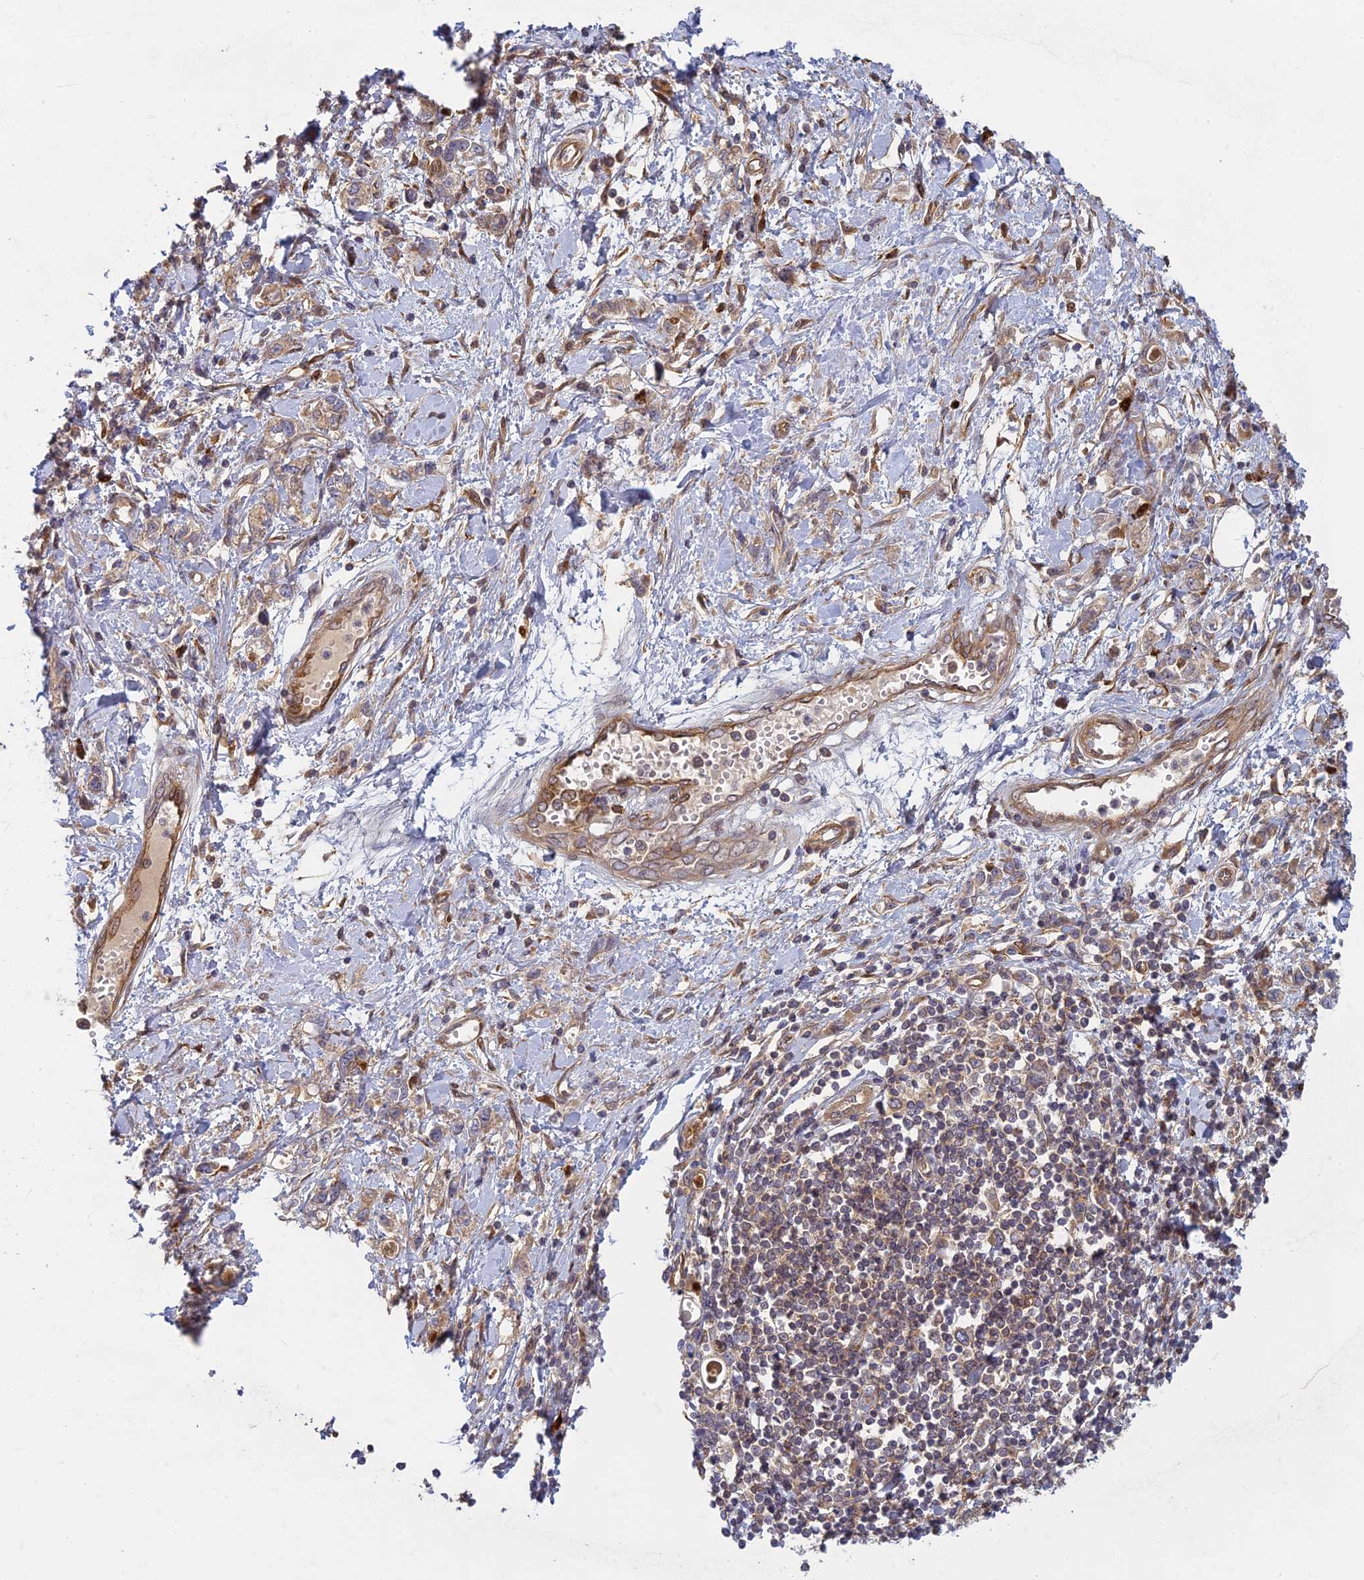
{"staining": {"intensity": "weak", "quantity": ">75%", "location": "cytoplasmic/membranous"}, "tissue": "stomach cancer", "cell_type": "Tumor cells", "image_type": "cancer", "snomed": [{"axis": "morphology", "description": "Adenocarcinoma, NOS"}, {"axis": "topography", "description": "Stomach"}], "caption": "Immunohistochemical staining of stomach cancer shows low levels of weak cytoplasmic/membranous protein expression in about >75% of tumor cells. Using DAB (3,3'-diaminobenzidine) (brown) and hematoxylin (blue) stains, captured at high magnification using brightfield microscopy.", "gene": "TCF25", "patient": {"sex": "female", "age": 76}}